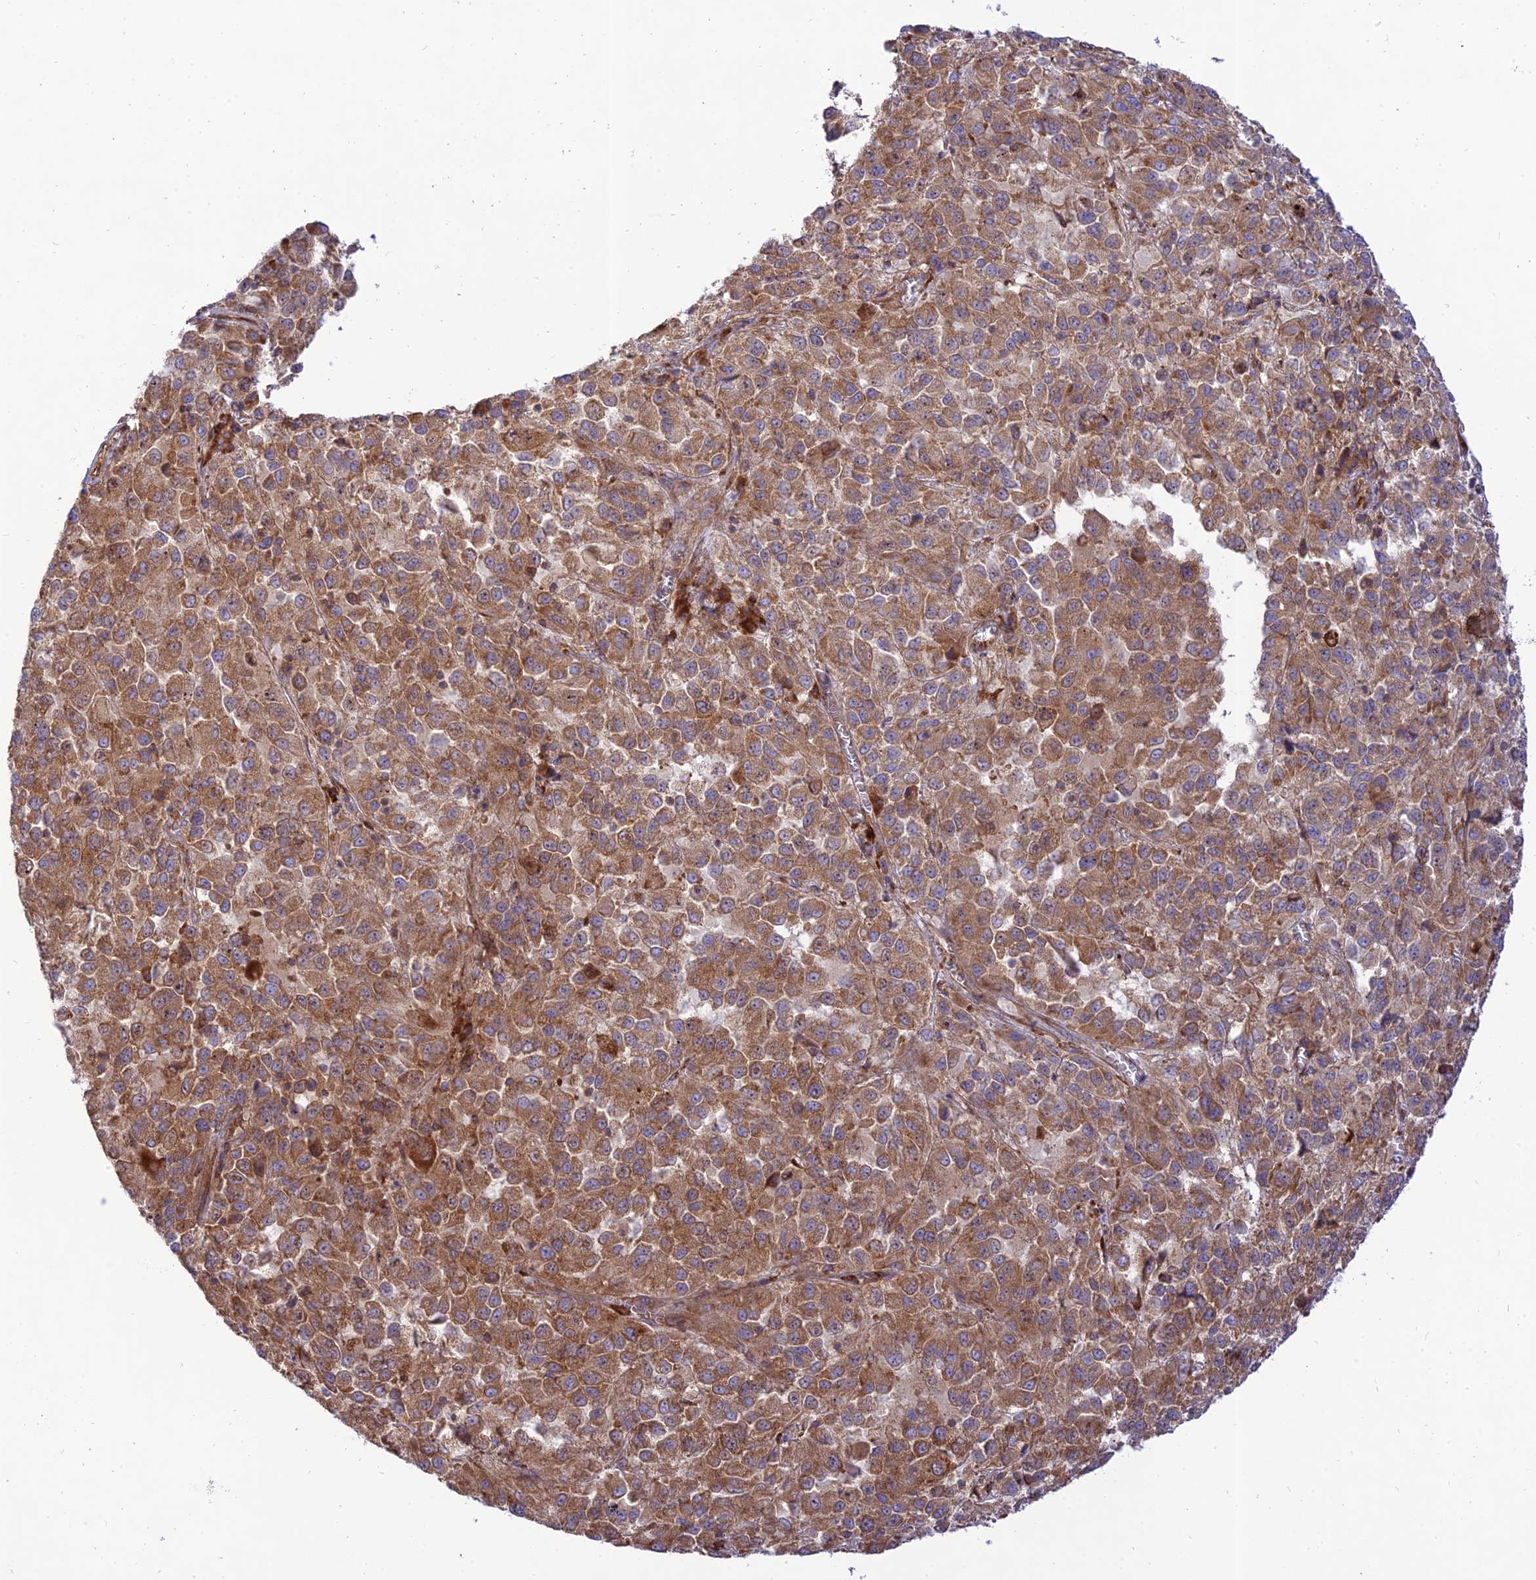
{"staining": {"intensity": "moderate", "quantity": ">75%", "location": "cytoplasmic/membranous"}, "tissue": "melanoma", "cell_type": "Tumor cells", "image_type": "cancer", "snomed": [{"axis": "morphology", "description": "Malignant melanoma, Metastatic site"}, {"axis": "topography", "description": "Lung"}], "caption": "Immunohistochemical staining of melanoma demonstrates moderate cytoplasmic/membranous protein expression in approximately >75% of tumor cells. The staining was performed using DAB, with brown indicating positive protein expression. Nuclei are stained blue with hematoxylin.", "gene": "PIMREG", "patient": {"sex": "male", "age": 64}}